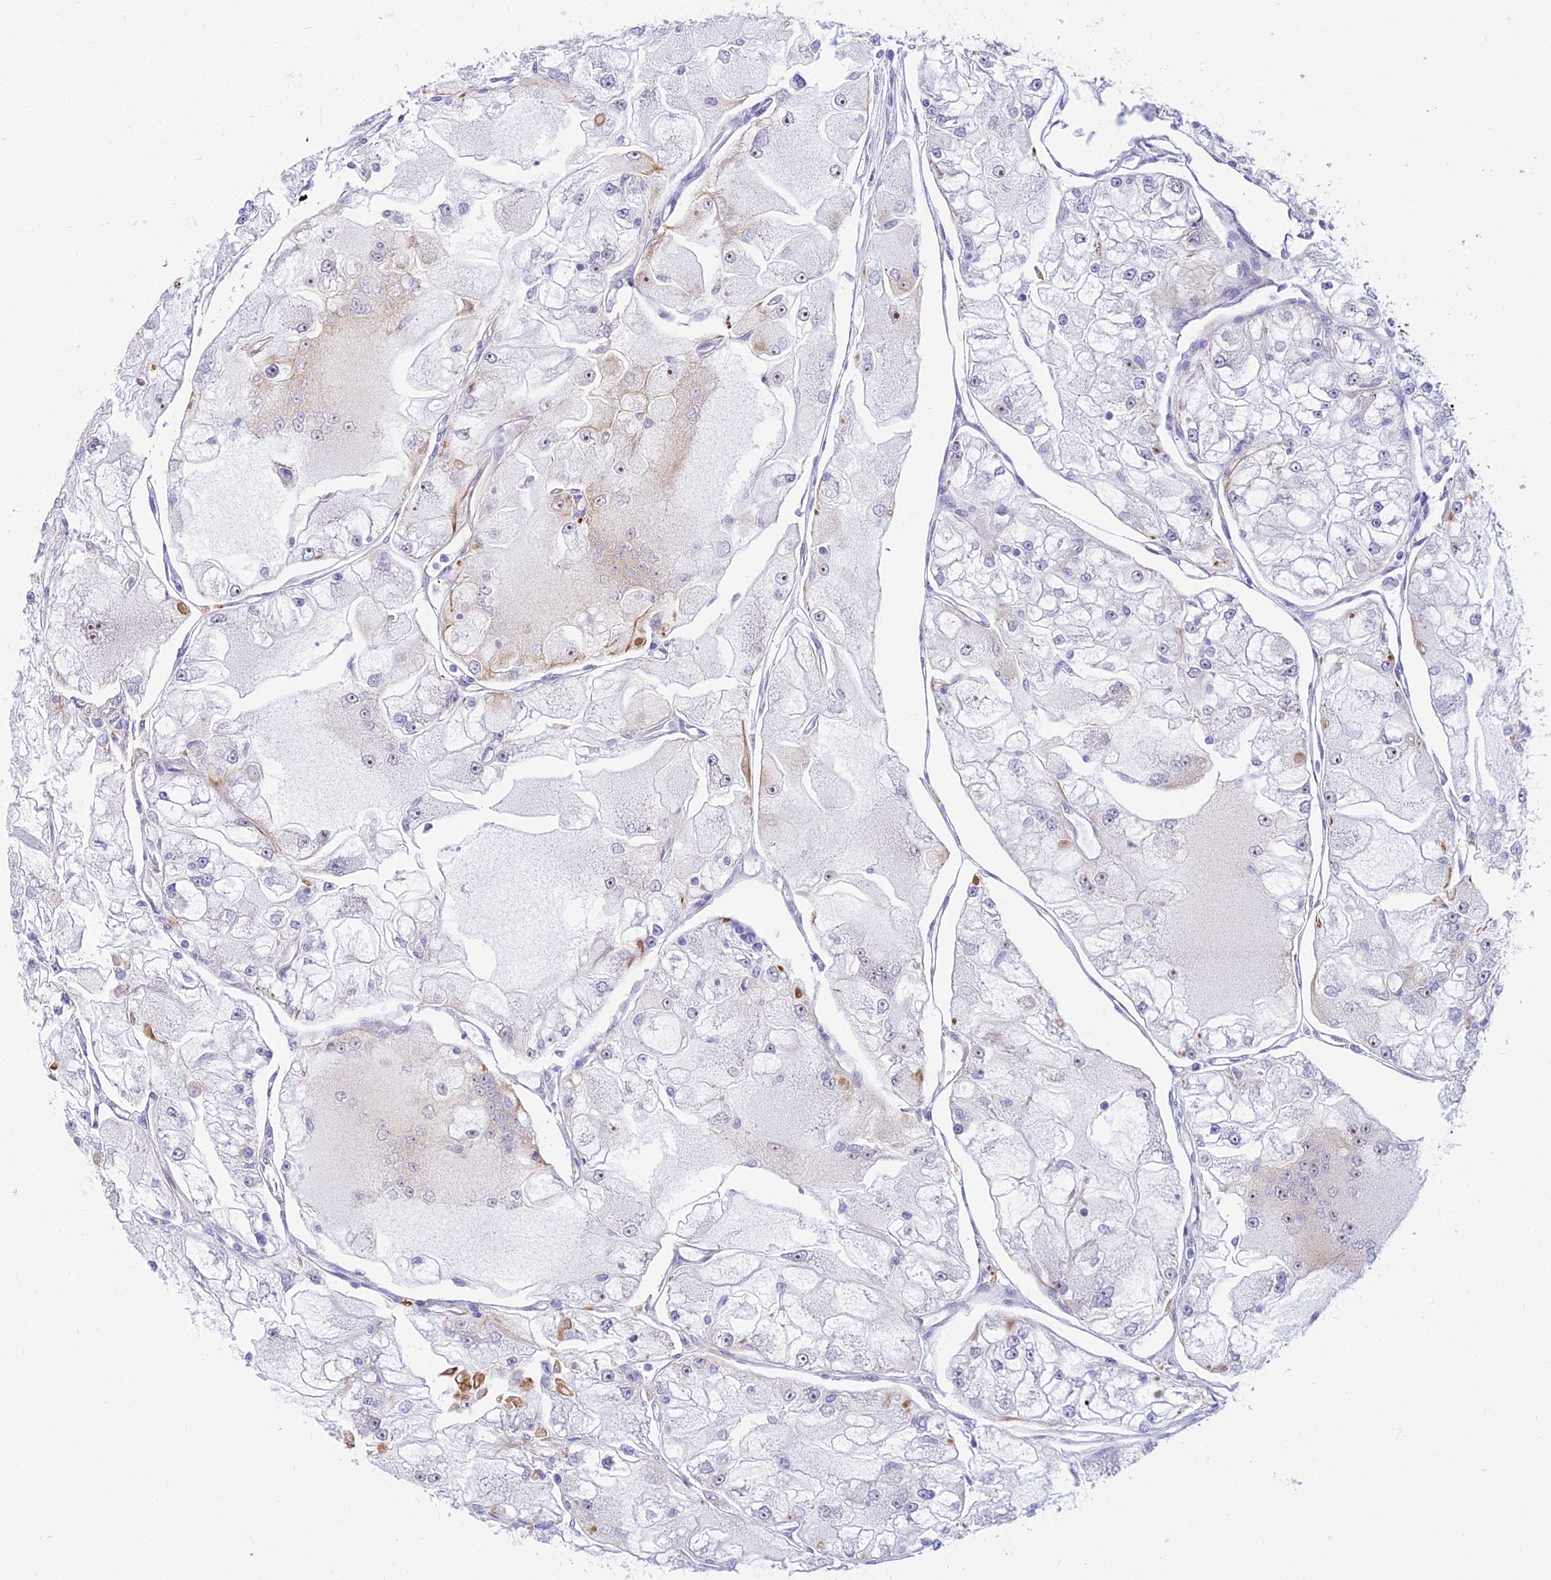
{"staining": {"intensity": "negative", "quantity": "none", "location": "none"}, "tissue": "renal cancer", "cell_type": "Tumor cells", "image_type": "cancer", "snomed": [{"axis": "morphology", "description": "Adenocarcinoma, NOS"}, {"axis": "topography", "description": "Kidney"}], "caption": "High power microscopy image of an immunohistochemistry (IHC) micrograph of renal cancer, revealing no significant positivity in tumor cells. The staining is performed using DAB brown chromogen with nuclei counter-stained in using hematoxylin.", "gene": "SAPCD2", "patient": {"sex": "female", "age": 72}}